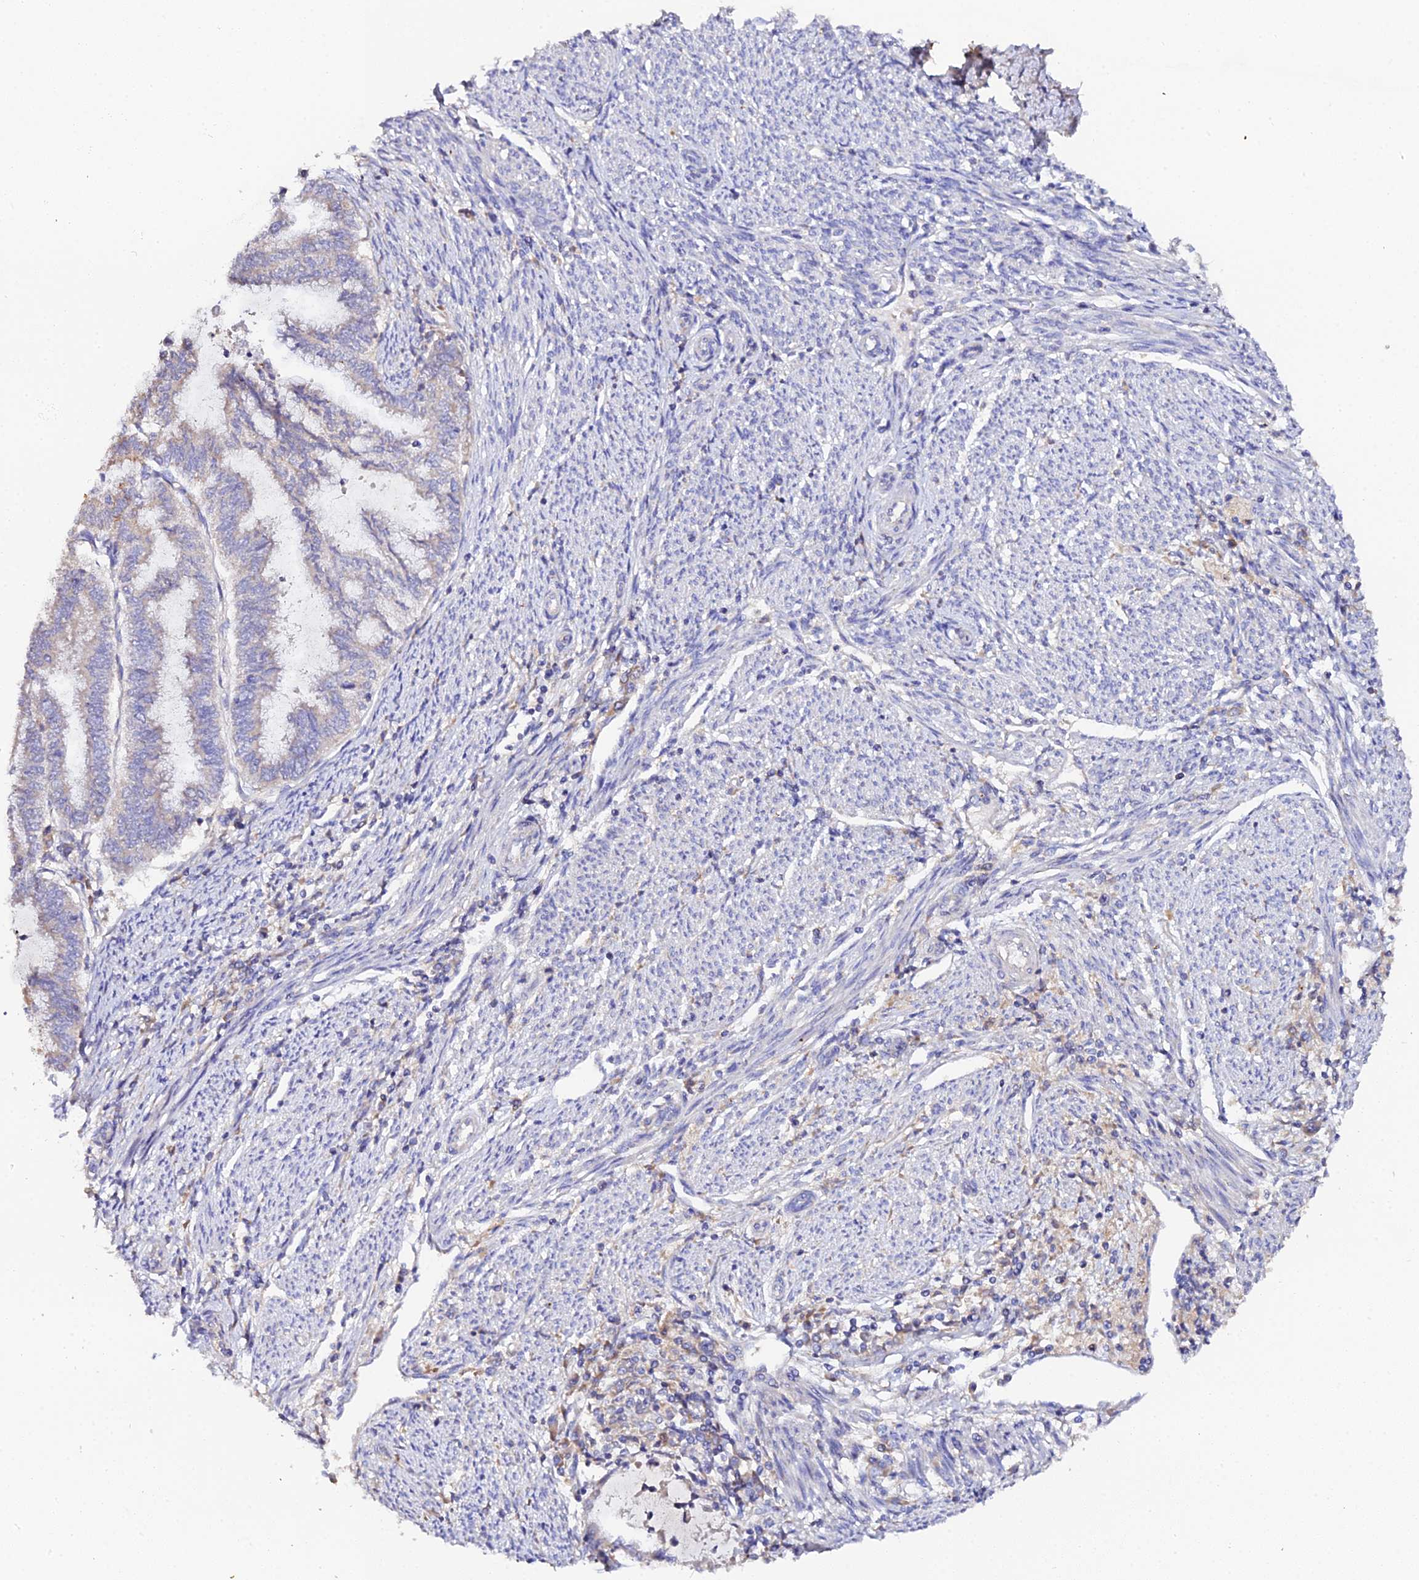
{"staining": {"intensity": "weak", "quantity": "<25%", "location": "cytoplasmic/membranous"}, "tissue": "endometrial cancer", "cell_type": "Tumor cells", "image_type": "cancer", "snomed": [{"axis": "morphology", "description": "Adenocarcinoma, NOS"}, {"axis": "topography", "description": "Endometrium"}], "caption": "An IHC histopathology image of endometrial adenocarcinoma is shown. There is no staining in tumor cells of endometrial adenocarcinoma. (Stains: DAB (3,3'-diaminobenzidine) immunohistochemistry with hematoxylin counter stain, Microscopy: brightfield microscopy at high magnification).", "gene": "SCX", "patient": {"sex": "female", "age": 79}}